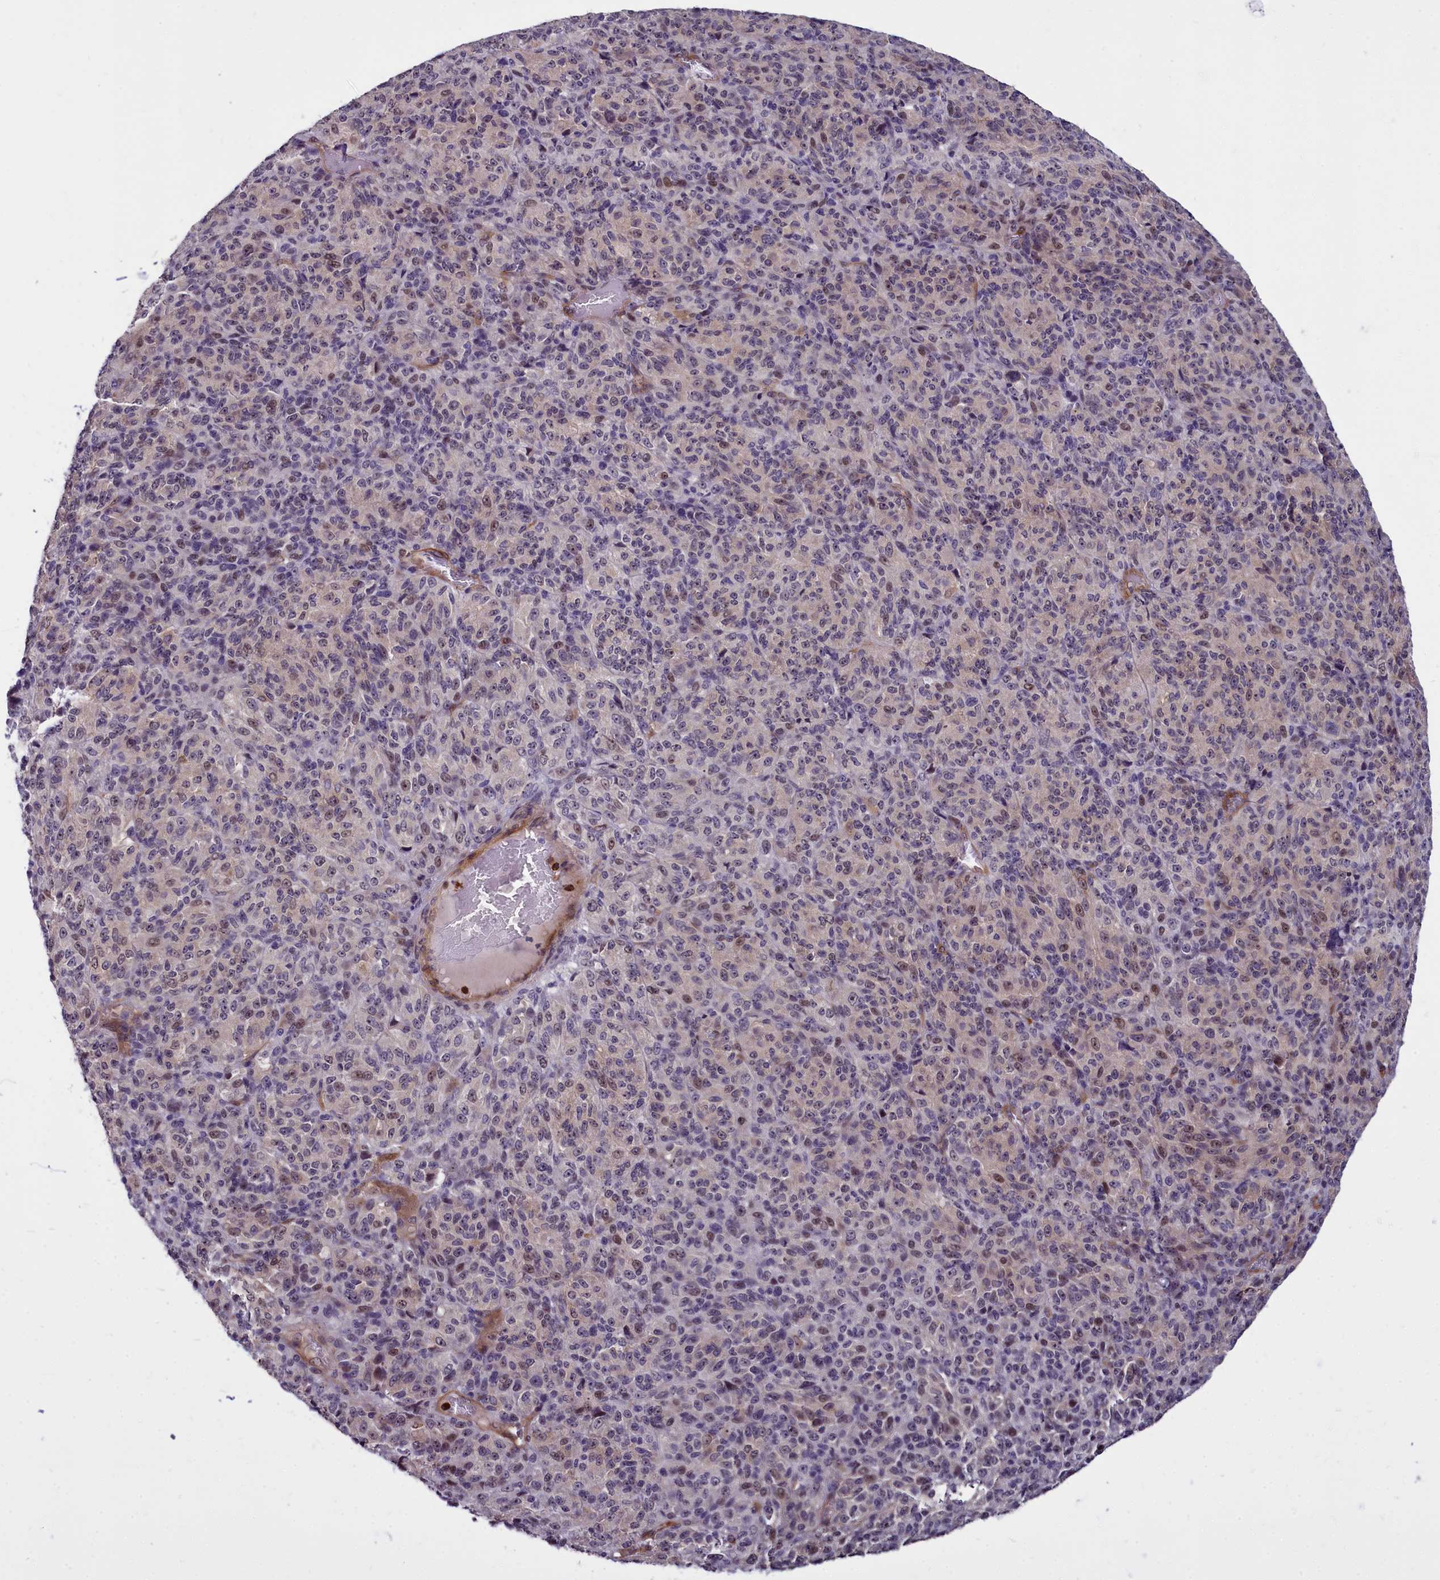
{"staining": {"intensity": "negative", "quantity": "none", "location": "none"}, "tissue": "melanoma", "cell_type": "Tumor cells", "image_type": "cancer", "snomed": [{"axis": "morphology", "description": "Malignant melanoma, Metastatic site"}, {"axis": "topography", "description": "Brain"}], "caption": "Malignant melanoma (metastatic site) was stained to show a protein in brown. There is no significant staining in tumor cells.", "gene": "BCAR1", "patient": {"sex": "female", "age": 56}}